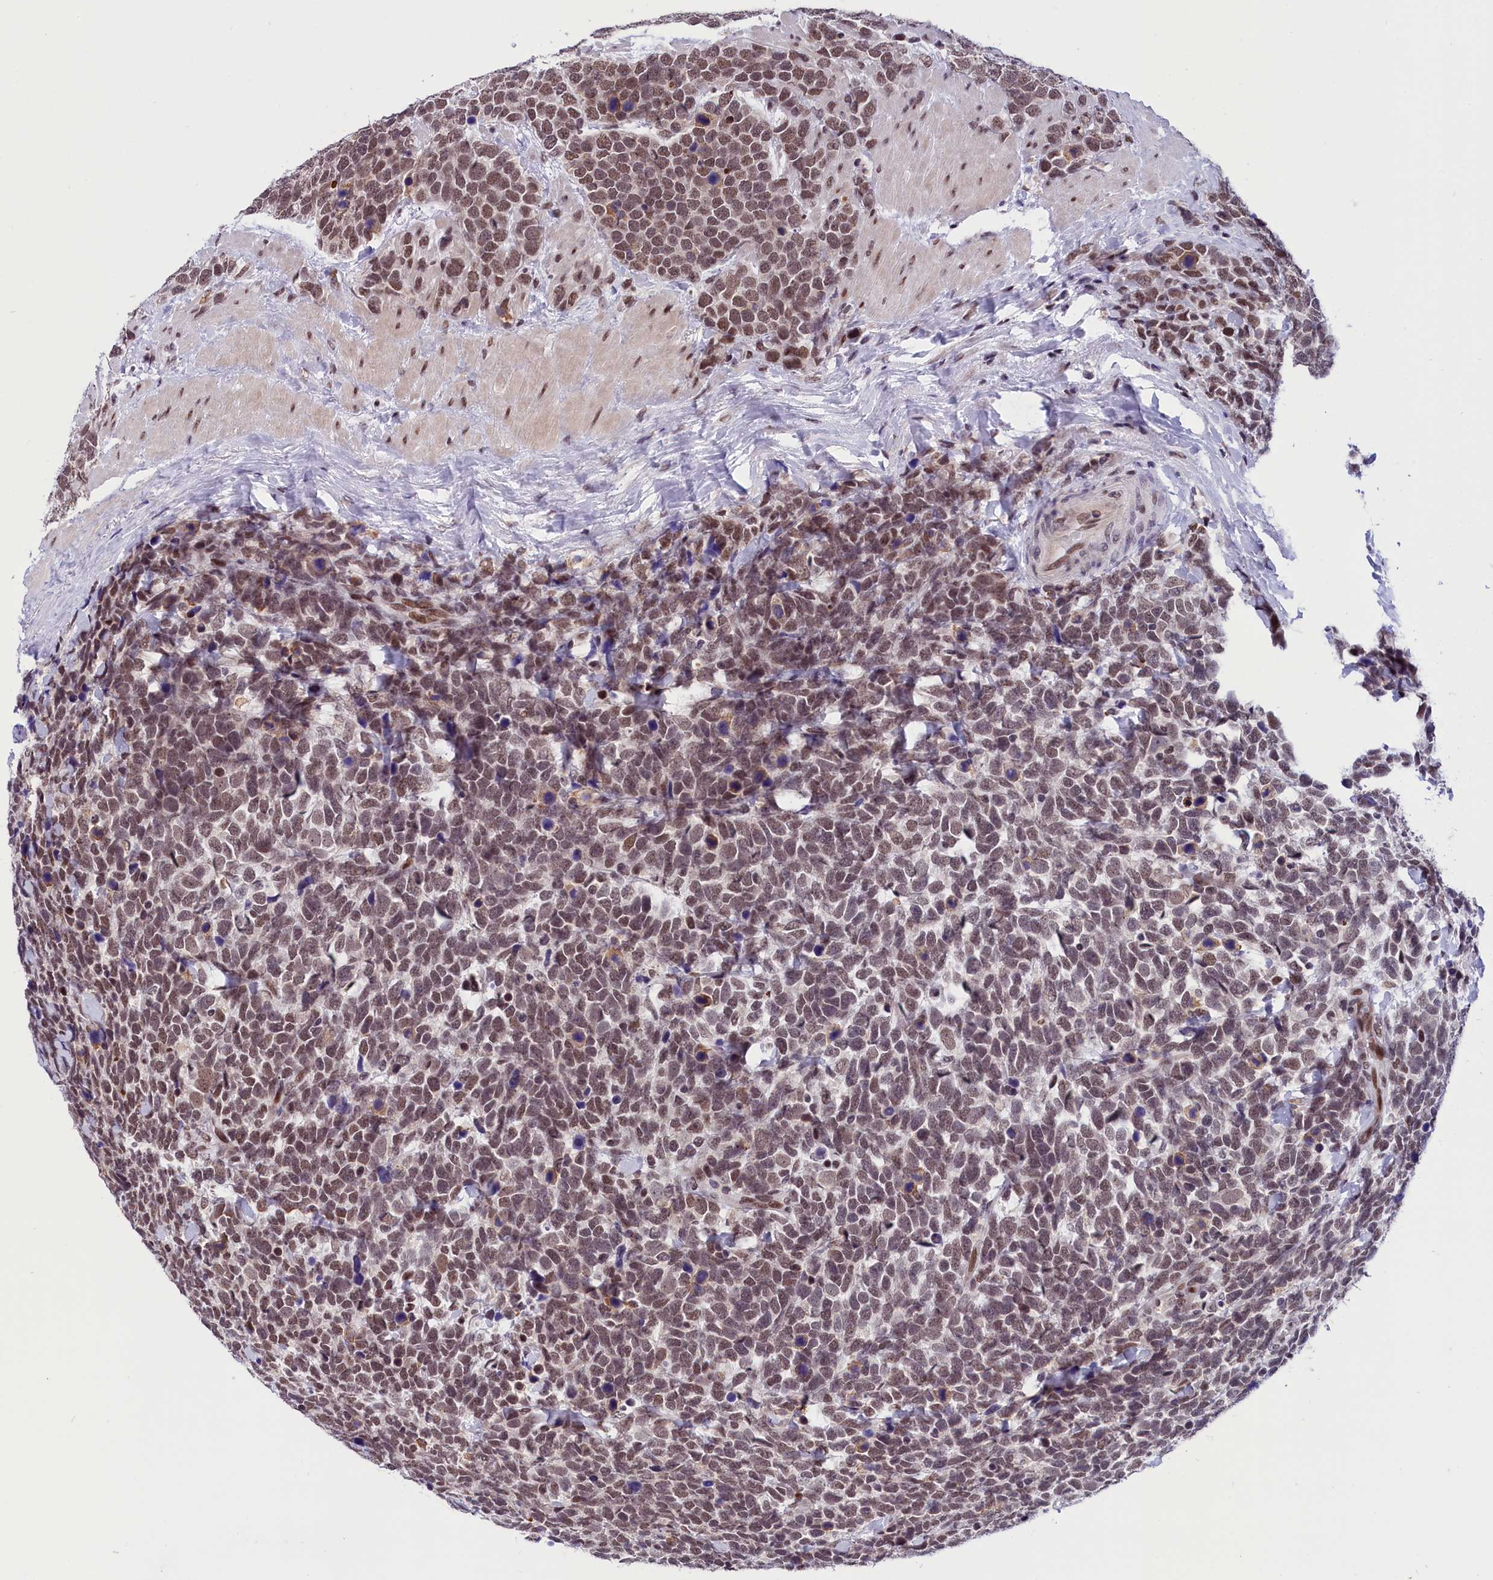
{"staining": {"intensity": "moderate", "quantity": ">75%", "location": "nuclear"}, "tissue": "urothelial cancer", "cell_type": "Tumor cells", "image_type": "cancer", "snomed": [{"axis": "morphology", "description": "Urothelial carcinoma, High grade"}, {"axis": "topography", "description": "Urinary bladder"}], "caption": "Tumor cells show medium levels of moderate nuclear staining in approximately >75% of cells in urothelial cancer.", "gene": "CDYL2", "patient": {"sex": "female", "age": 82}}